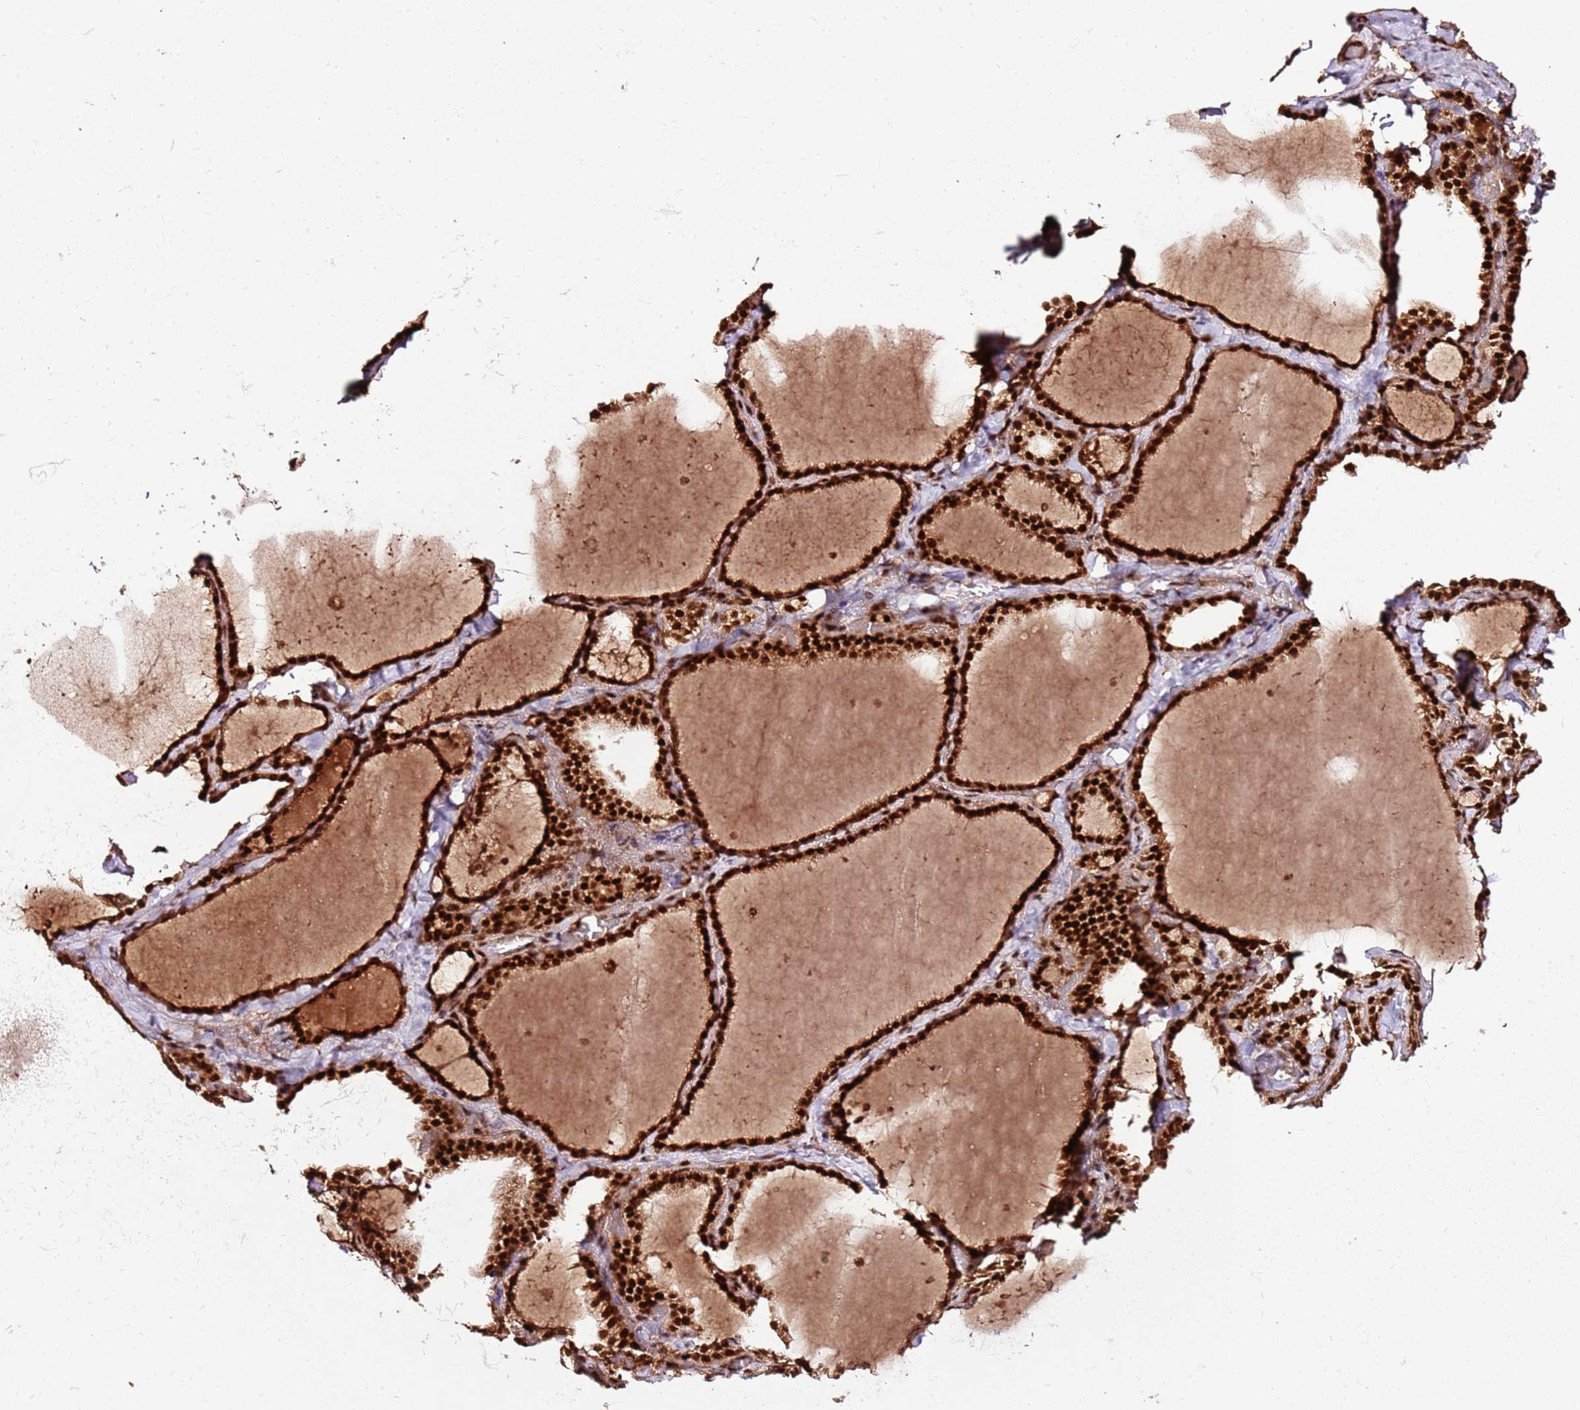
{"staining": {"intensity": "strong", "quantity": ">75%", "location": "cytoplasmic/membranous,nuclear"}, "tissue": "thyroid gland", "cell_type": "Glandular cells", "image_type": "normal", "snomed": [{"axis": "morphology", "description": "Normal tissue, NOS"}, {"axis": "topography", "description": "Thyroid gland"}], "caption": "Immunohistochemical staining of unremarkable thyroid gland demonstrates strong cytoplasmic/membranous,nuclear protein staining in approximately >75% of glandular cells.", "gene": "XRN2", "patient": {"sex": "female", "age": 22}}